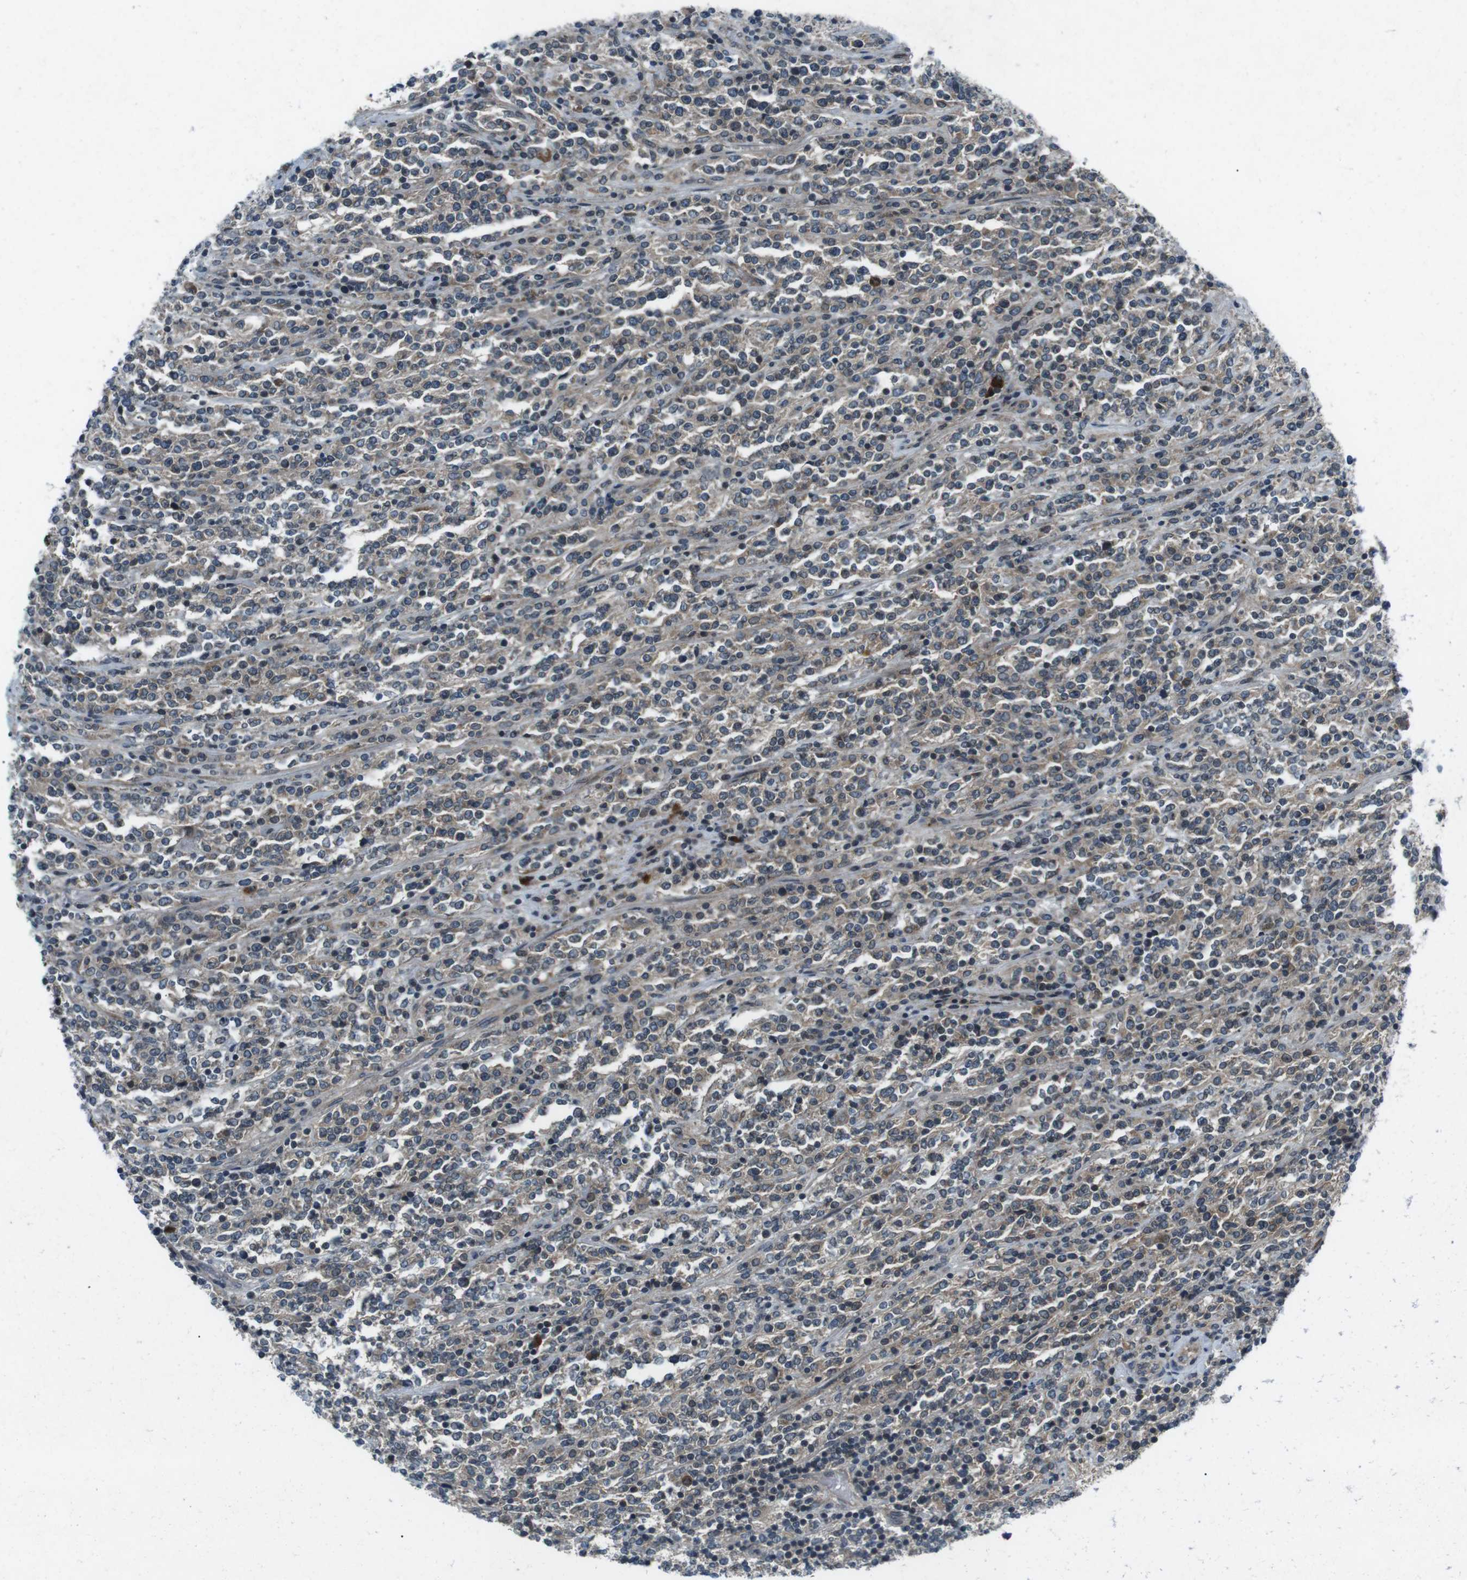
{"staining": {"intensity": "weak", "quantity": "25%-75%", "location": "cytoplasmic/membranous"}, "tissue": "lymphoma", "cell_type": "Tumor cells", "image_type": "cancer", "snomed": [{"axis": "morphology", "description": "Malignant lymphoma, non-Hodgkin's type, High grade"}, {"axis": "topography", "description": "Soft tissue"}], "caption": "This is a photomicrograph of immunohistochemistry (IHC) staining of malignant lymphoma, non-Hodgkin's type (high-grade), which shows weak expression in the cytoplasmic/membranous of tumor cells.", "gene": "CDK16", "patient": {"sex": "male", "age": 18}}